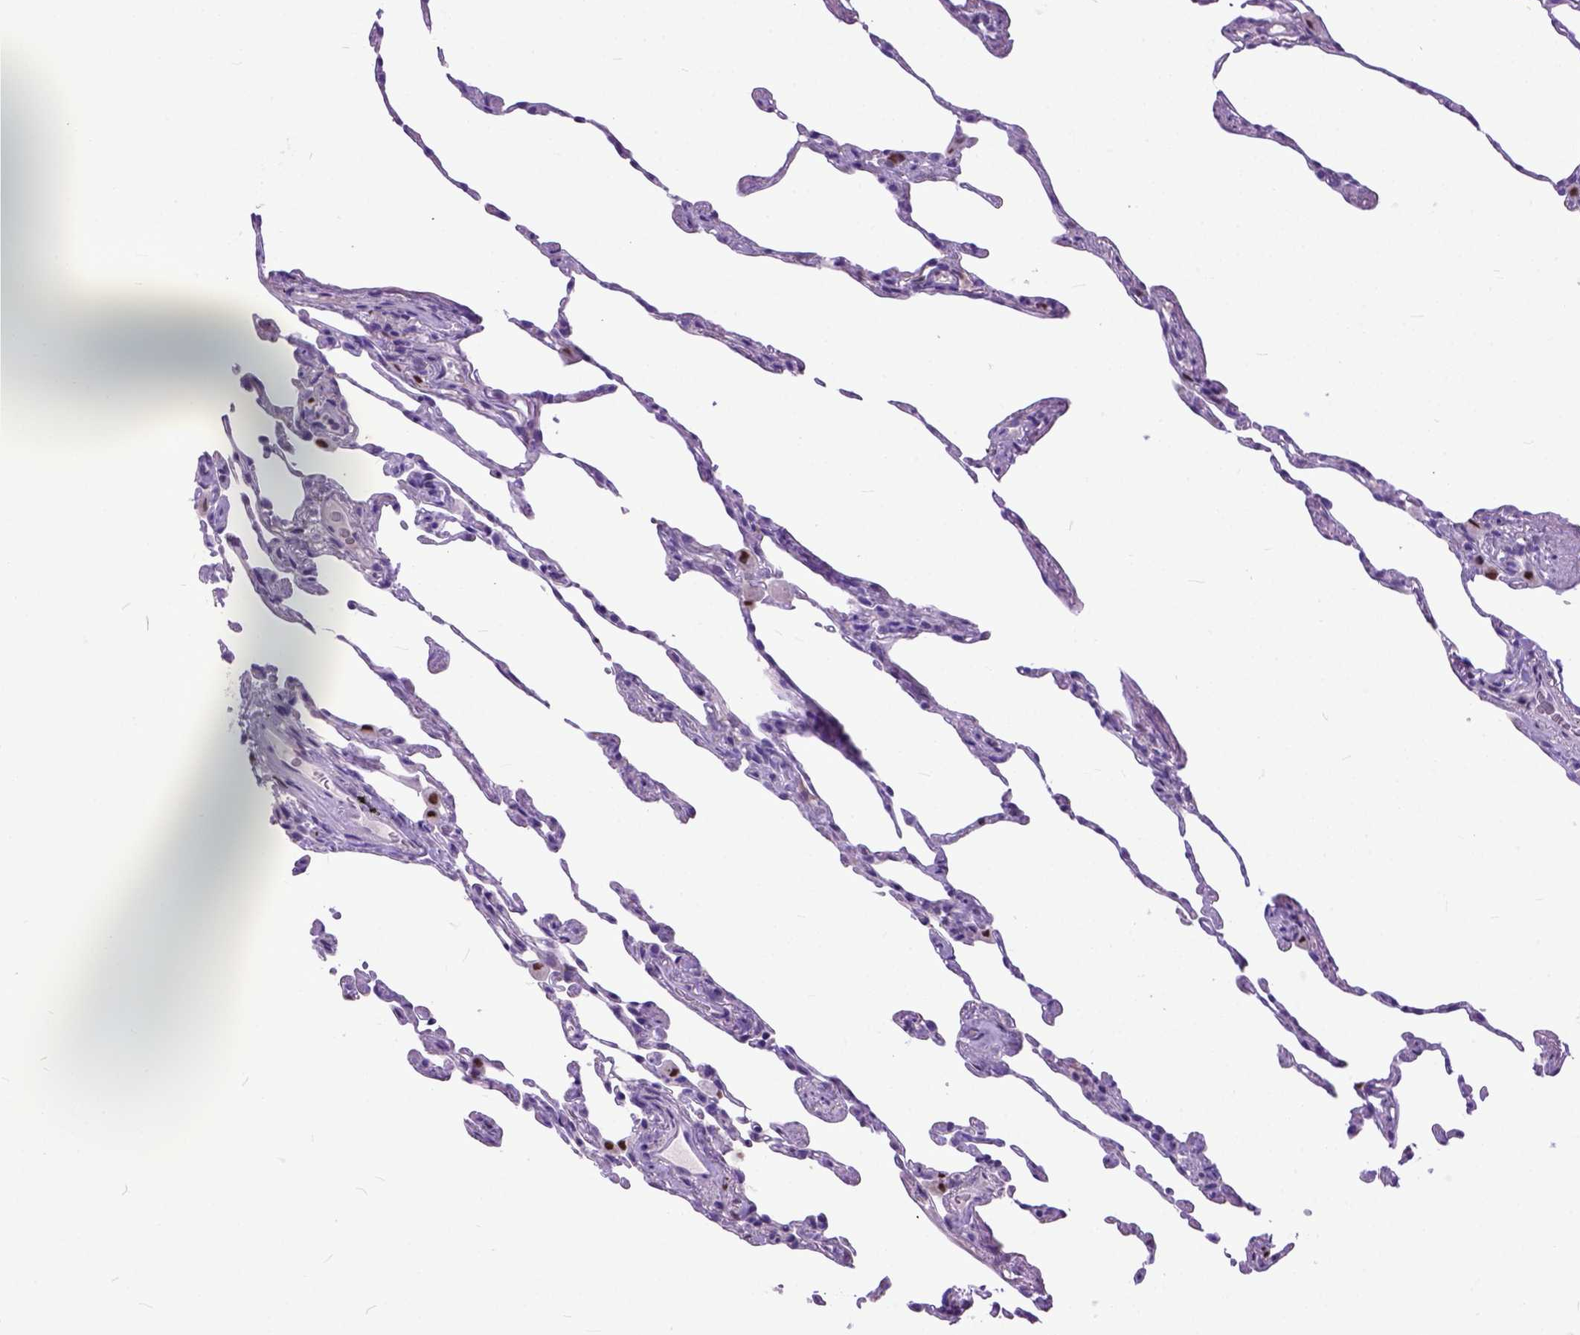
{"staining": {"intensity": "moderate", "quantity": "<25%", "location": "nuclear"}, "tissue": "lung", "cell_type": "Alveolar cells", "image_type": "normal", "snomed": [{"axis": "morphology", "description": "Normal tissue, NOS"}, {"axis": "topography", "description": "Lung"}], "caption": "Lung was stained to show a protein in brown. There is low levels of moderate nuclear positivity in approximately <25% of alveolar cells. (Stains: DAB (3,3'-diaminobenzidine) in brown, nuclei in blue, Microscopy: brightfield microscopy at high magnification).", "gene": "CRB1", "patient": {"sex": "female", "age": 57}}